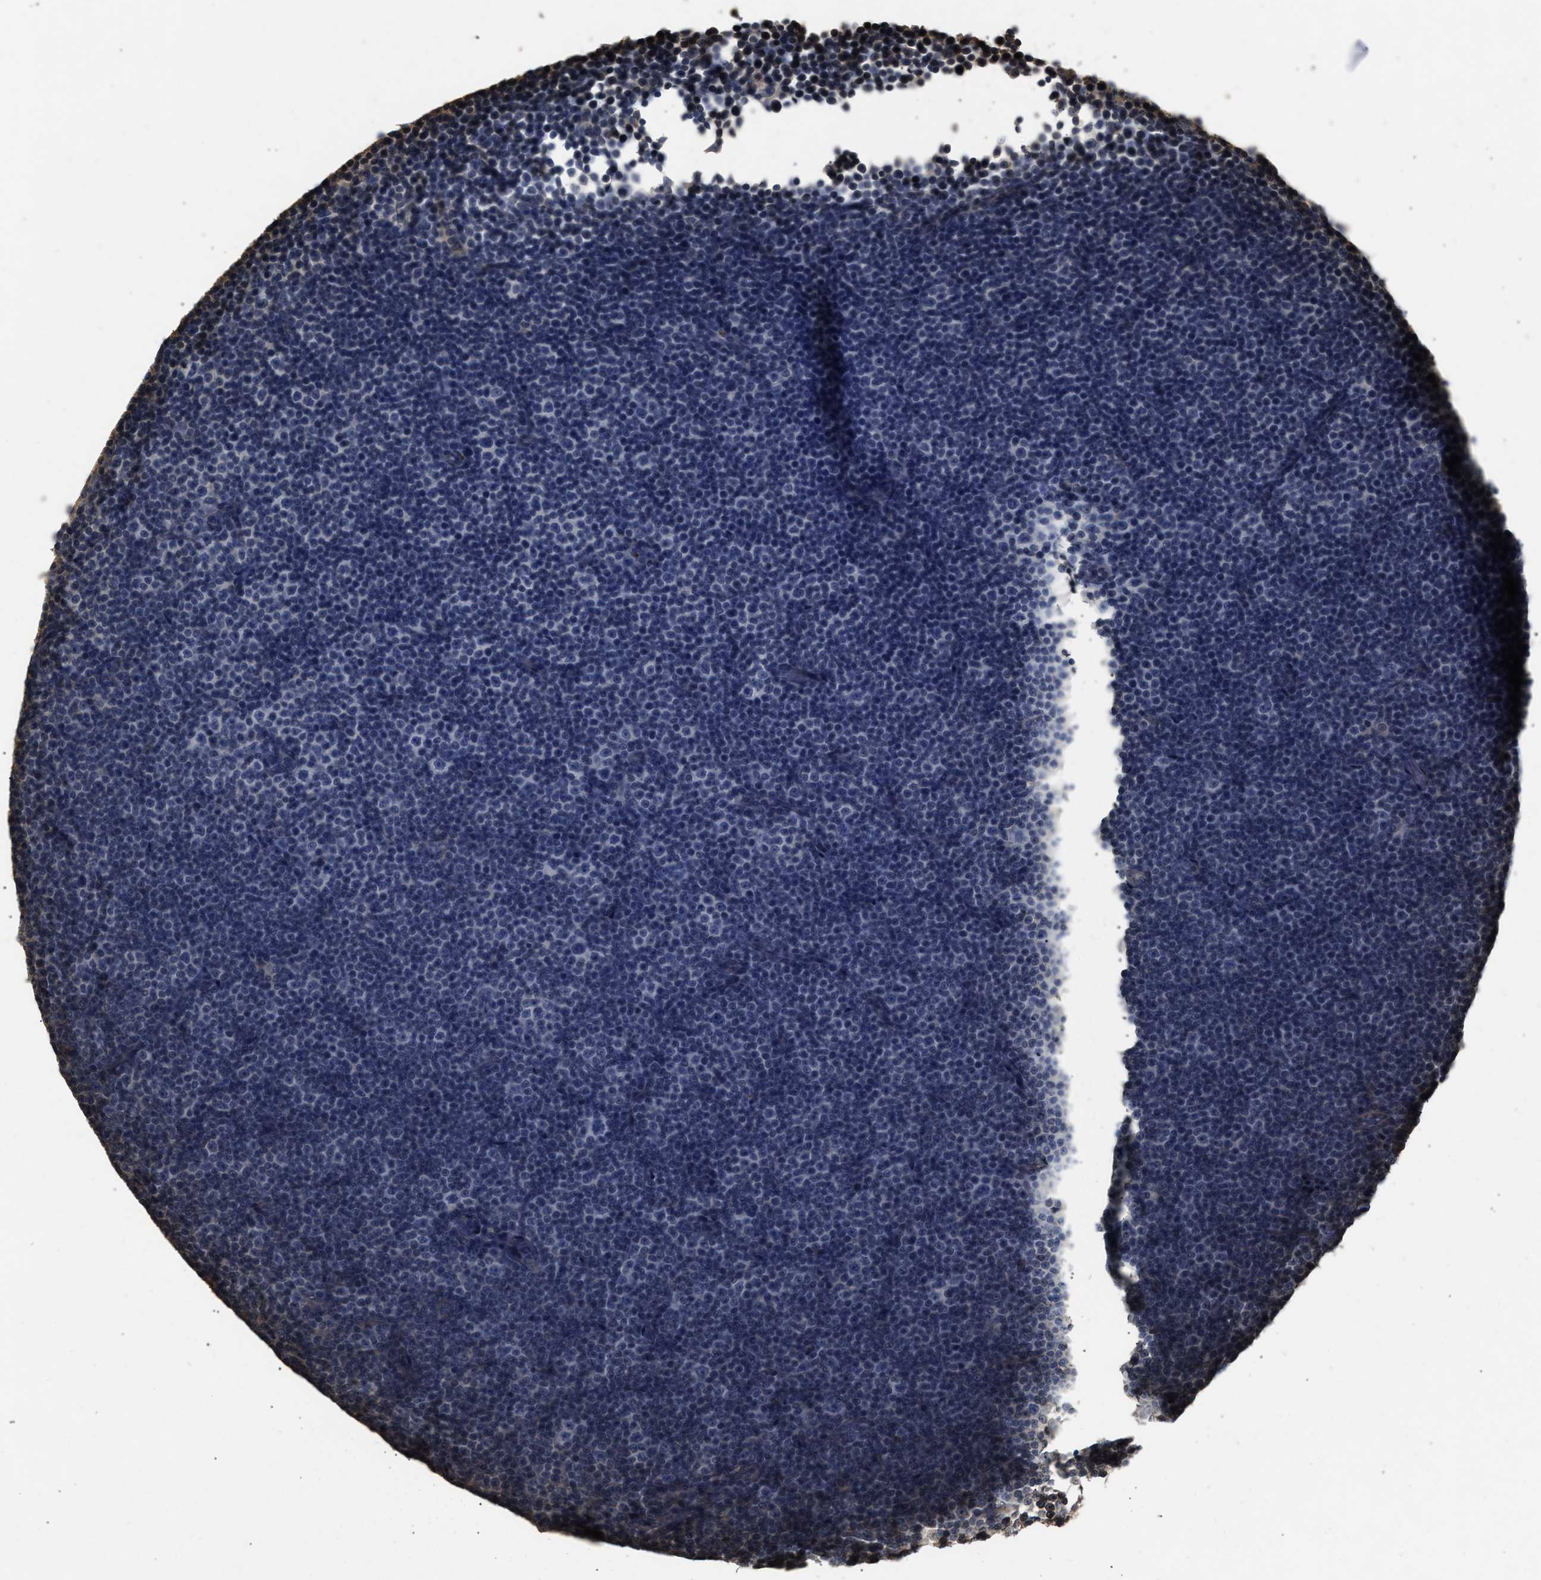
{"staining": {"intensity": "negative", "quantity": "none", "location": "none"}, "tissue": "lymphoma", "cell_type": "Tumor cells", "image_type": "cancer", "snomed": [{"axis": "morphology", "description": "Malignant lymphoma, non-Hodgkin's type, Low grade"}, {"axis": "topography", "description": "Lymph node"}], "caption": "The photomicrograph exhibits no staining of tumor cells in low-grade malignant lymphoma, non-Hodgkin's type. (DAB IHC with hematoxylin counter stain).", "gene": "ARHGDIA", "patient": {"sex": "female", "age": 67}}